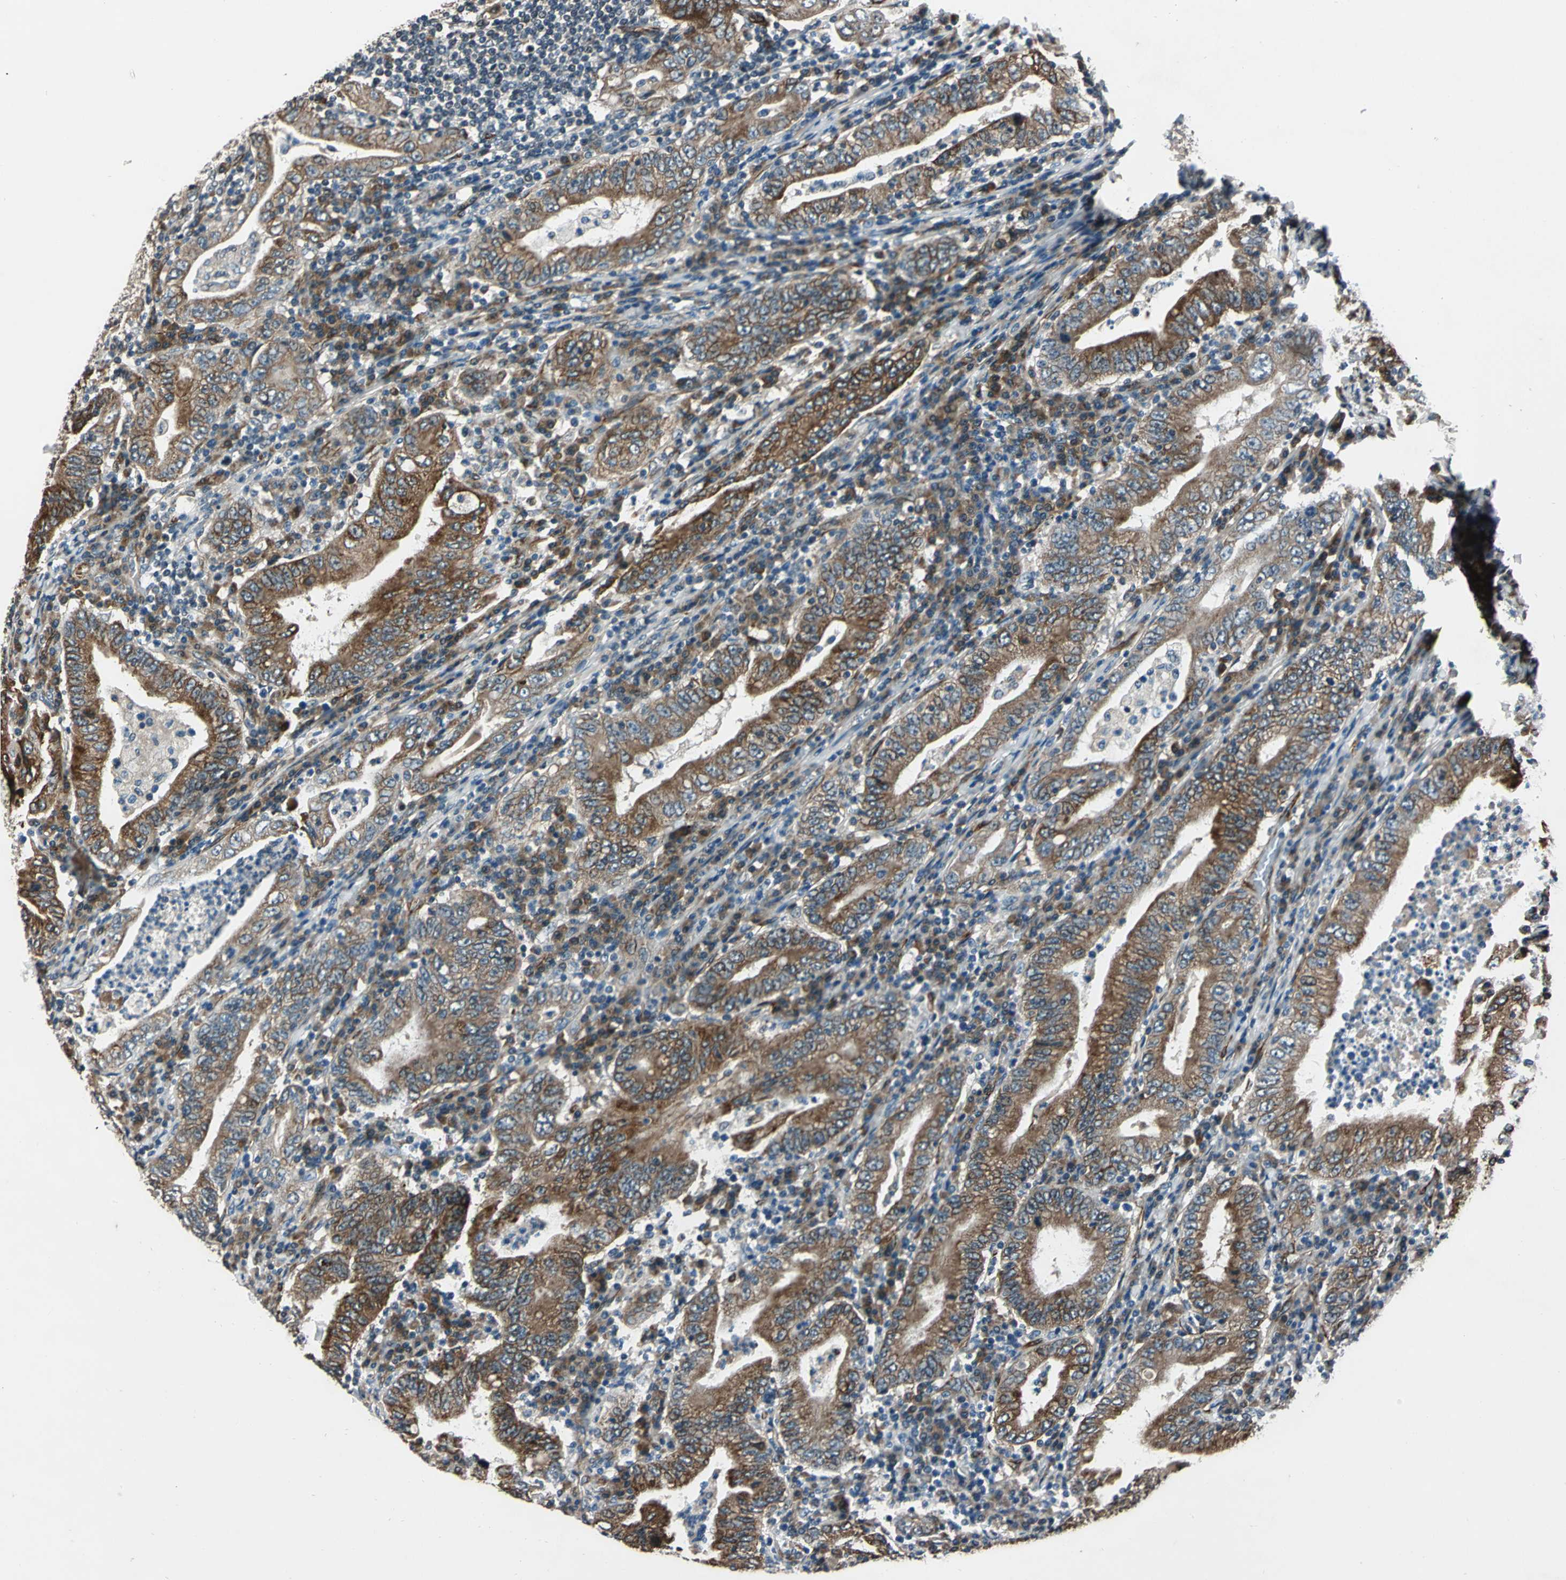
{"staining": {"intensity": "strong", "quantity": ">75%", "location": "cytoplasmic/membranous"}, "tissue": "stomach cancer", "cell_type": "Tumor cells", "image_type": "cancer", "snomed": [{"axis": "morphology", "description": "Normal tissue, NOS"}, {"axis": "morphology", "description": "Adenocarcinoma, NOS"}, {"axis": "topography", "description": "Esophagus"}, {"axis": "topography", "description": "Stomach, upper"}, {"axis": "topography", "description": "Peripheral nerve tissue"}], "caption": "This image displays stomach adenocarcinoma stained with immunohistochemistry to label a protein in brown. The cytoplasmic/membranous of tumor cells show strong positivity for the protein. Nuclei are counter-stained blue.", "gene": "EXD2", "patient": {"sex": "male", "age": 62}}